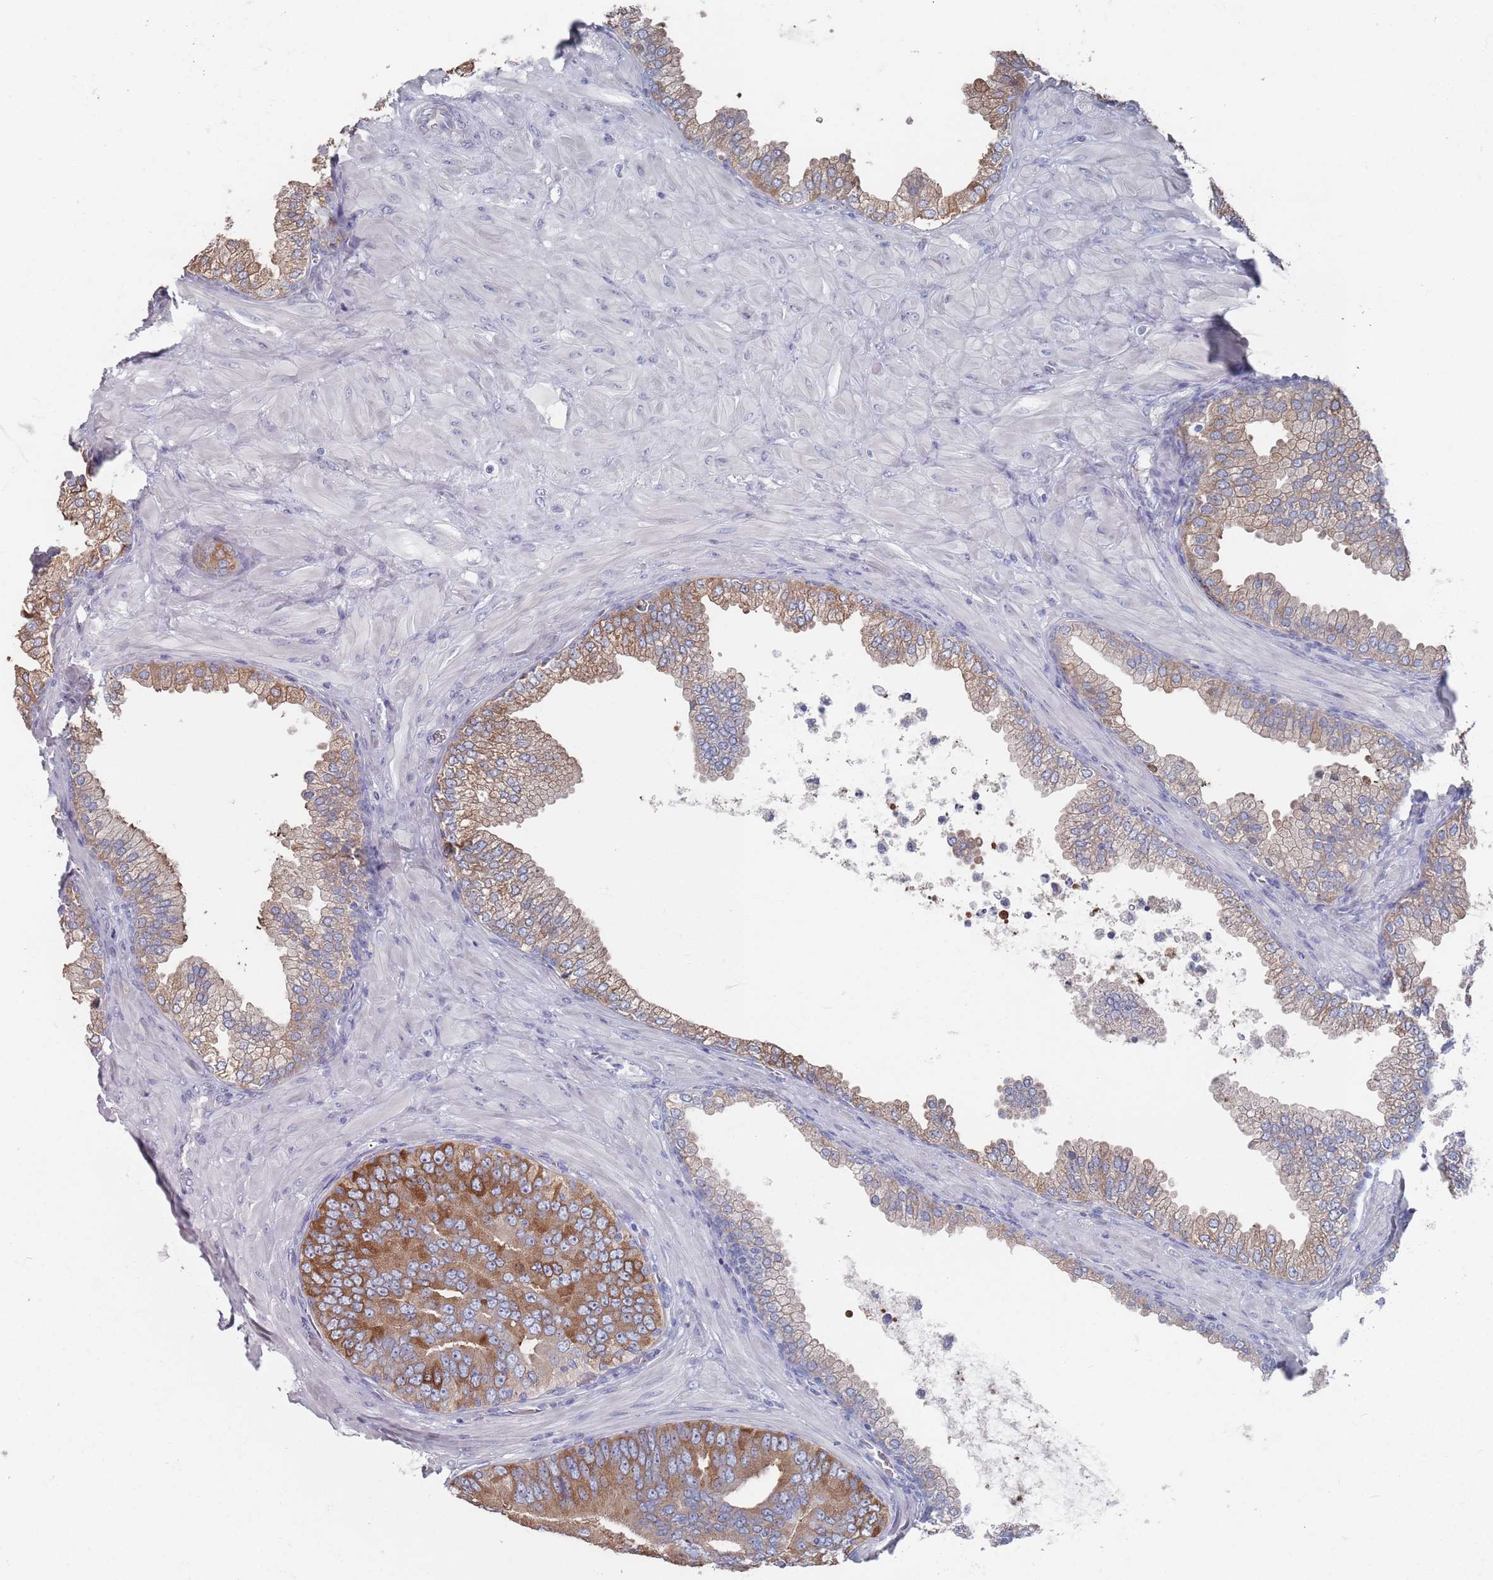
{"staining": {"intensity": "moderate", "quantity": ">75%", "location": "cytoplasmic/membranous"}, "tissue": "prostate cancer", "cell_type": "Tumor cells", "image_type": "cancer", "snomed": [{"axis": "morphology", "description": "Adenocarcinoma, High grade"}, {"axis": "topography", "description": "Prostate"}], "caption": "Immunohistochemistry (IHC) (DAB (3,3'-diaminobenzidine)) staining of prostate adenocarcinoma (high-grade) shows moderate cytoplasmic/membranous protein positivity in approximately >75% of tumor cells. The staining was performed using DAB, with brown indicating positive protein expression. Nuclei are stained blue with hematoxylin.", "gene": "TMCO3", "patient": {"sex": "male", "age": 55}}